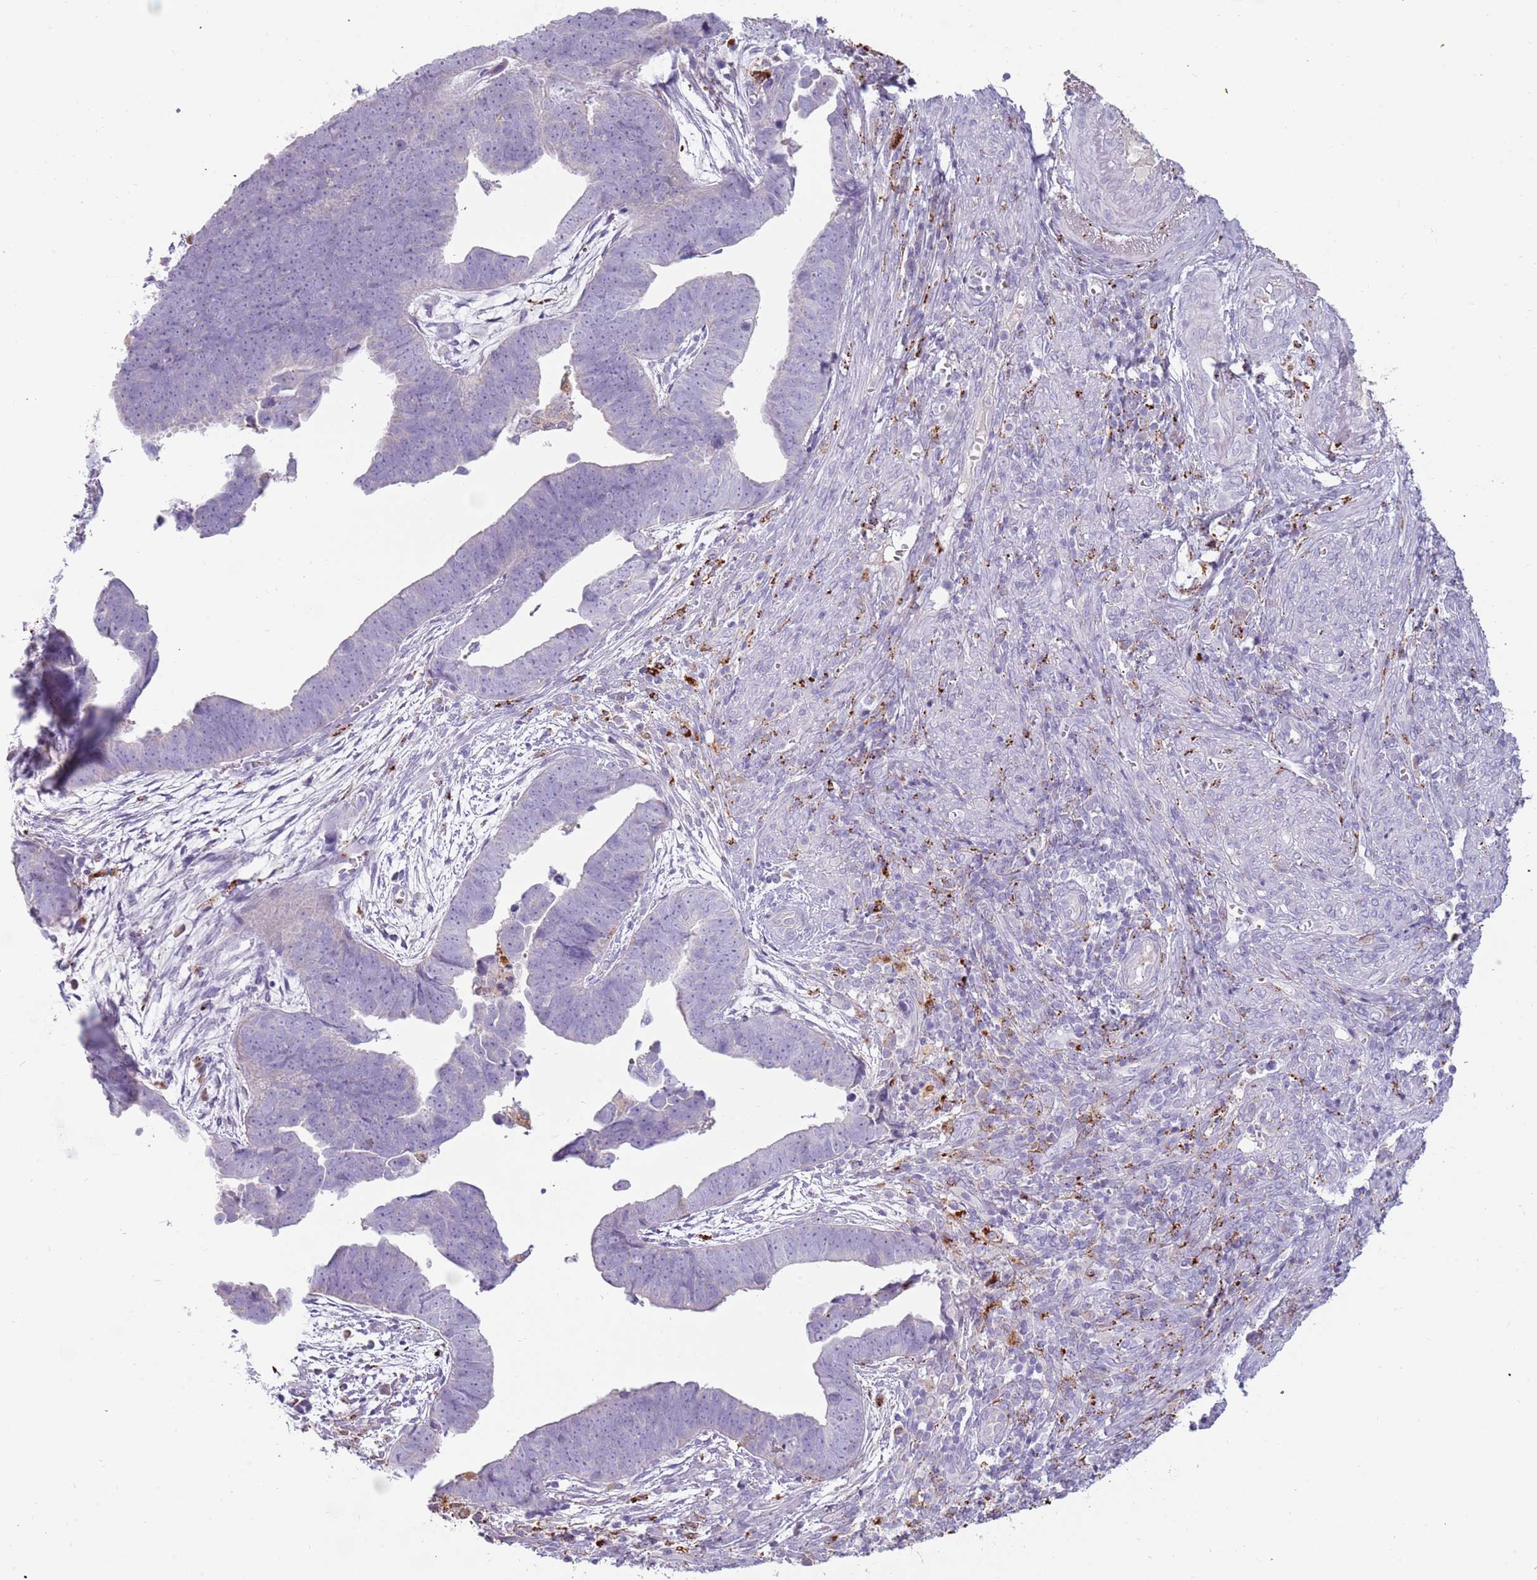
{"staining": {"intensity": "negative", "quantity": "none", "location": "none"}, "tissue": "endometrial cancer", "cell_type": "Tumor cells", "image_type": "cancer", "snomed": [{"axis": "morphology", "description": "Adenocarcinoma, NOS"}, {"axis": "topography", "description": "Endometrium"}], "caption": "DAB immunohistochemical staining of endometrial adenocarcinoma exhibits no significant expression in tumor cells.", "gene": "NWD2", "patient": {"sex": "female", "age": 75}}